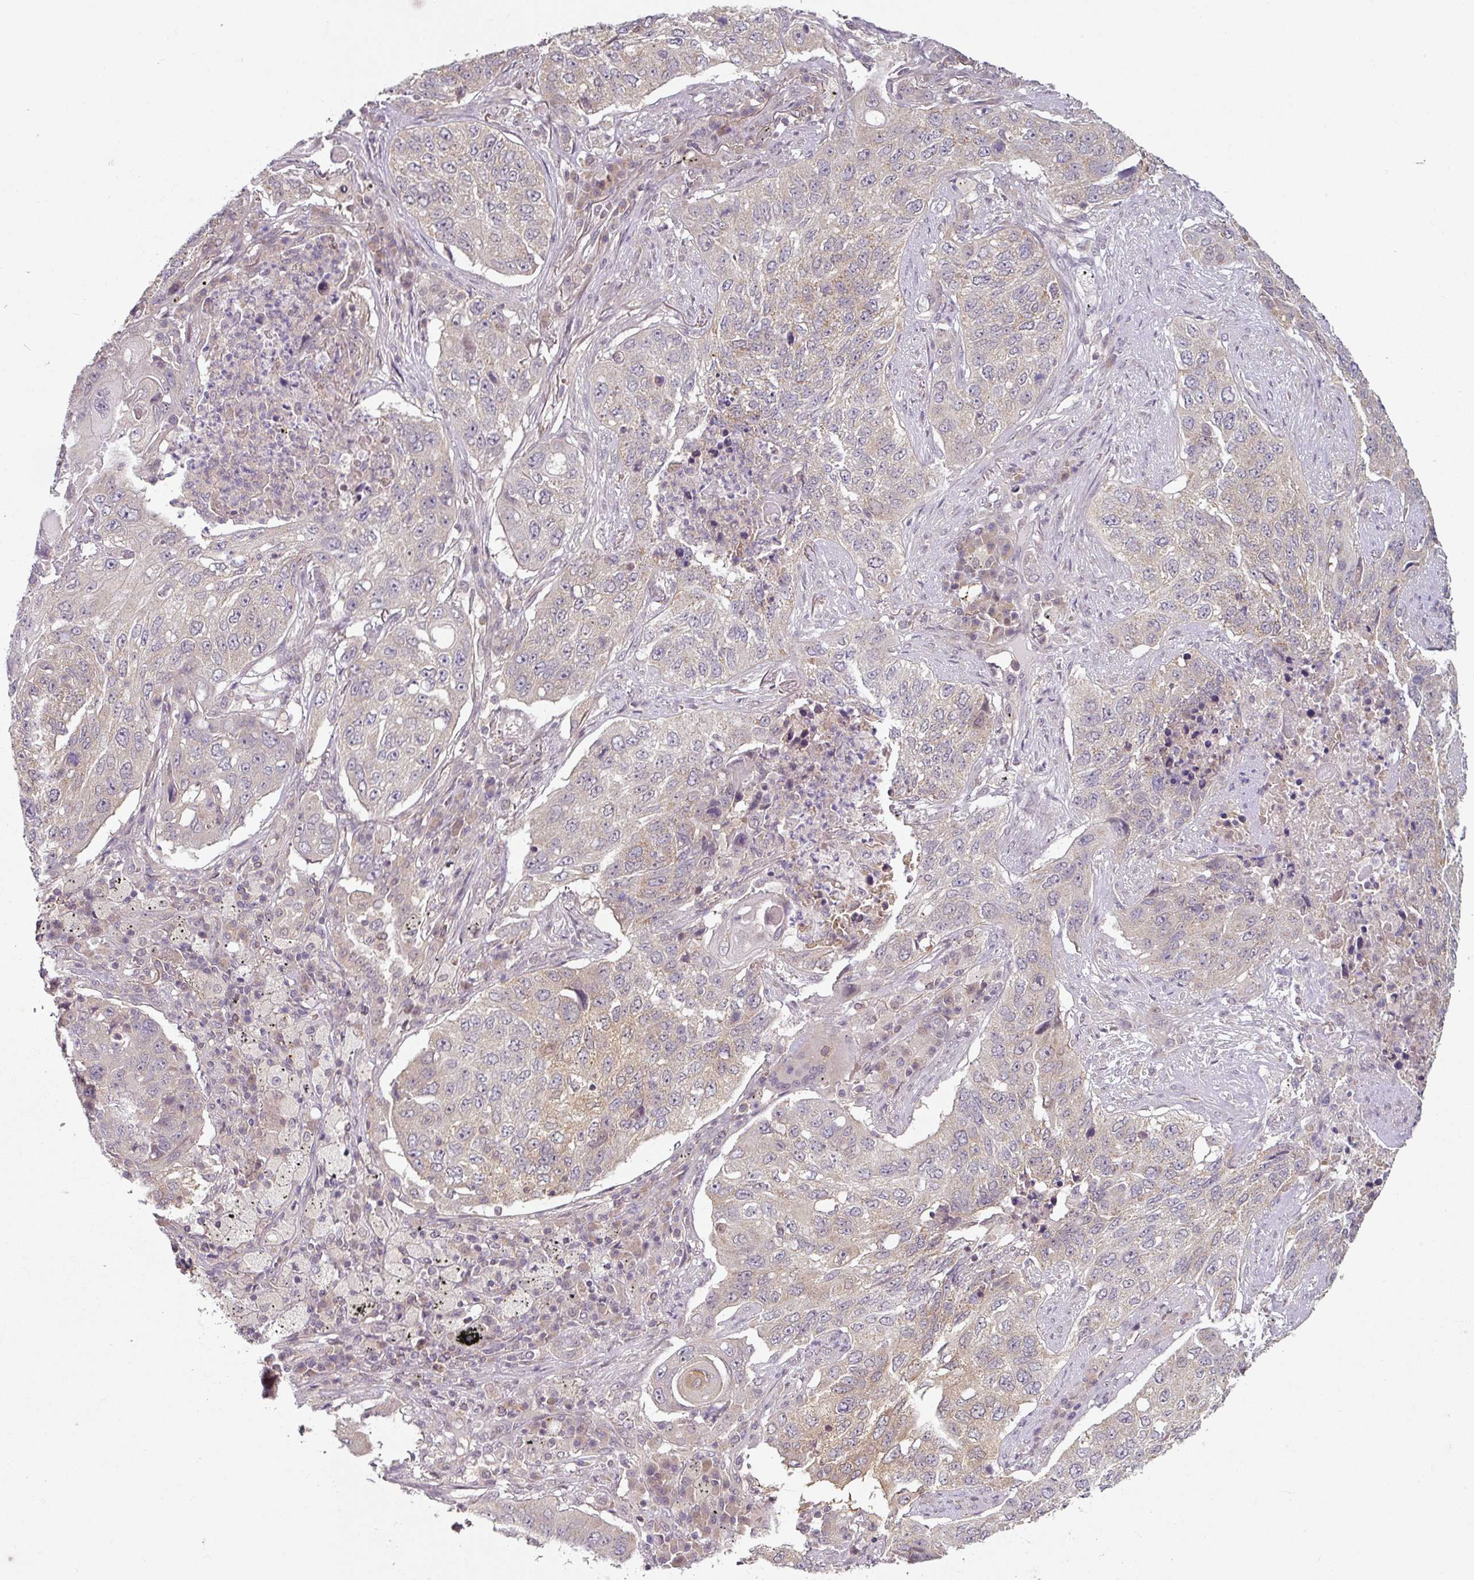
{"staining": {"intensity": "weak", "quantity": "25%-75%", "location": "cytoplasmic/membranous"}, "tissue": "lung cancer", "cell_type": "Tumor cells", "image_type": "cancer", "snomed": [{"axis": "morphology", "description": "Squamous cell carcinoma, NOS"}, {"axis": "topography", "description": "Lung"}], "caption": "Immunohistochemistry (IHC) photomicrograph of neoplastic tissue: lung cancer (squamous cell carcinoma) stained using IHC shows low levels of weak protein expression localized specifically in the cytoplasmic/membranous of tumor cells, appearing as a cytoplasmic/membranous brown color.", "gene": "MAP2K2", "patient": {"sex": "female", "age": 63}}